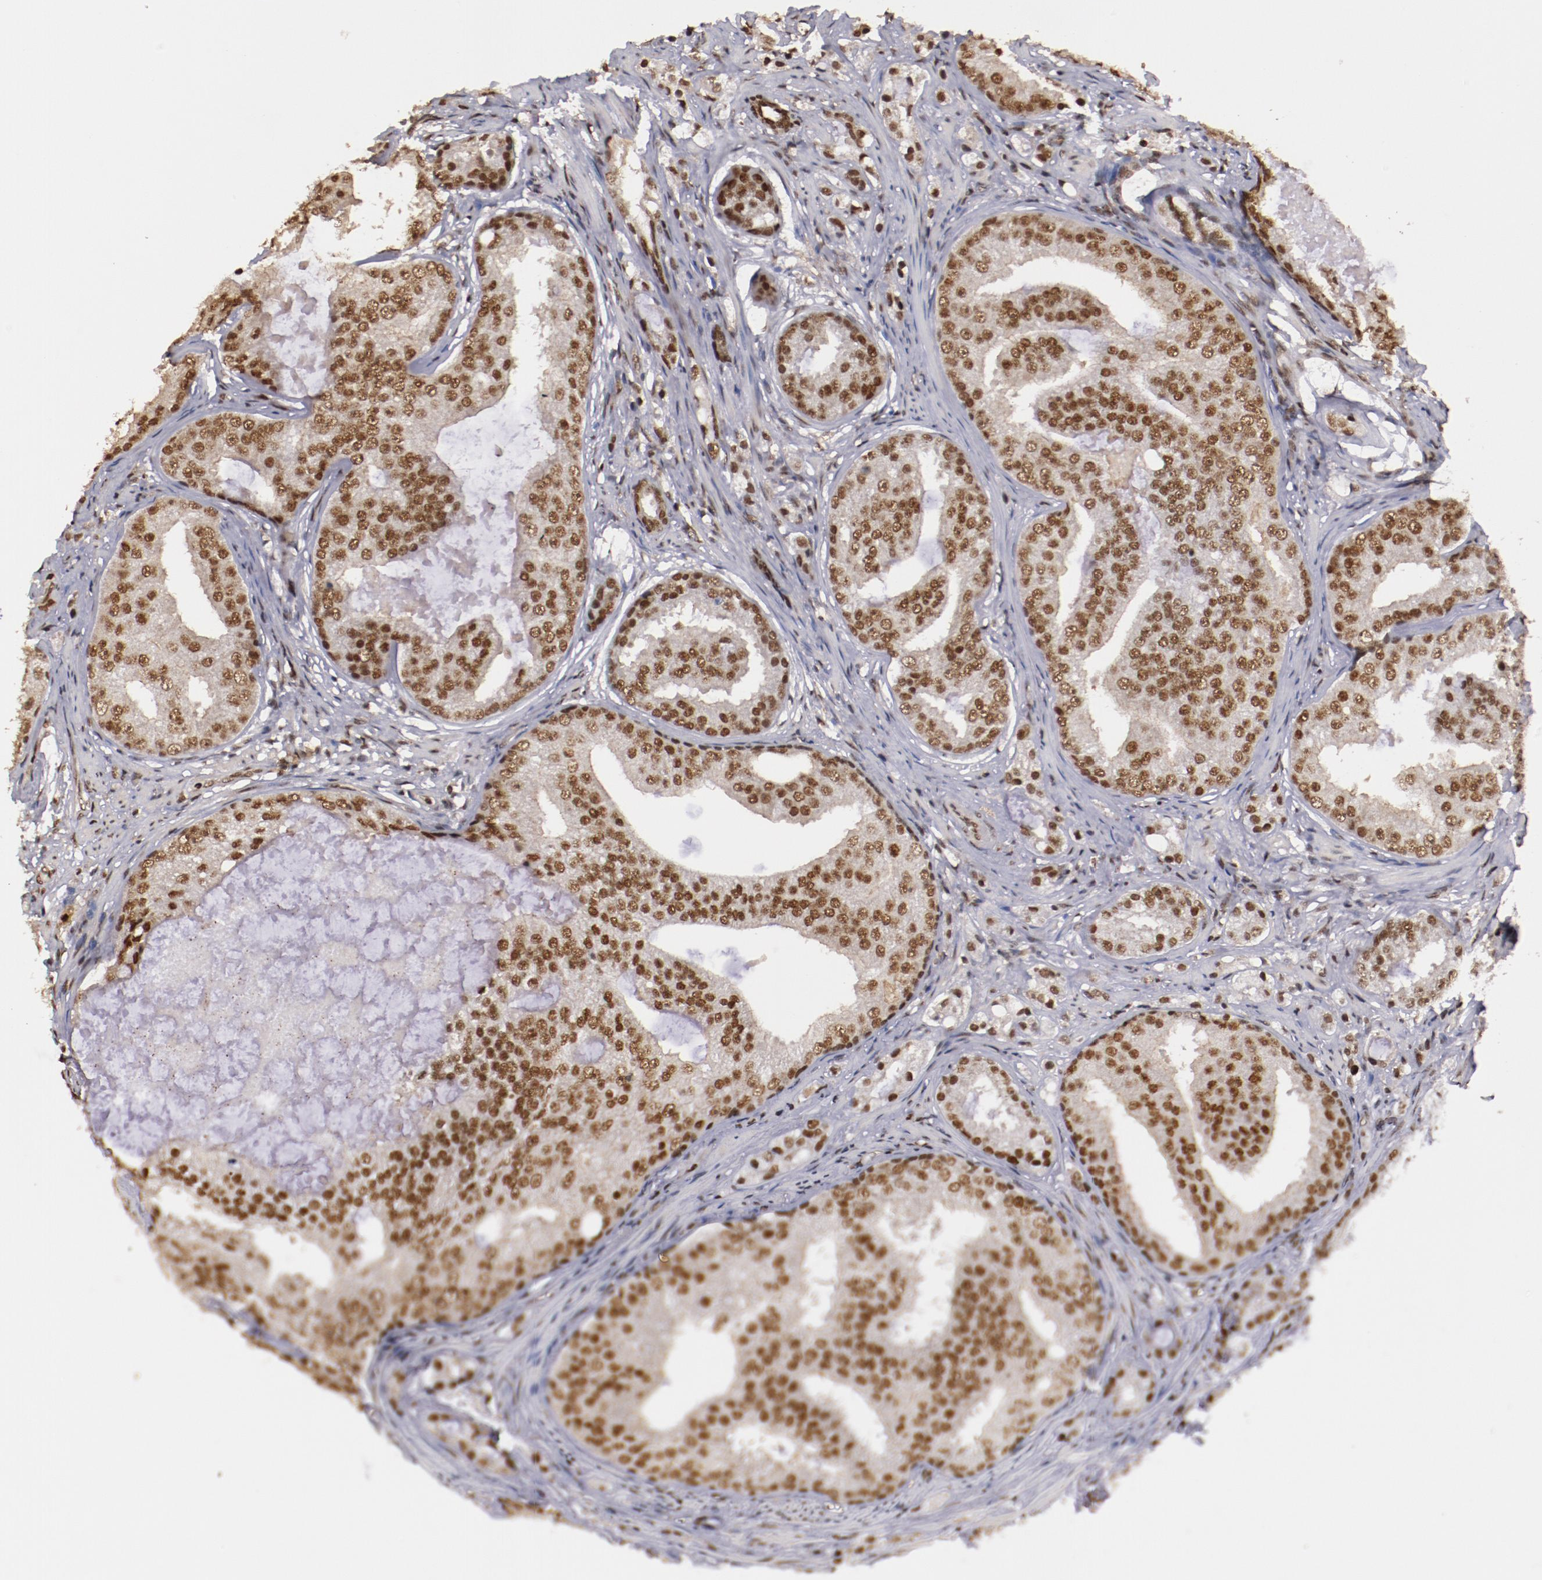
{"staining": {"intensity": "moderate", "quantity": ">75%", "location": "nuclear"}, "tissue": "prostate cancer", "cell_type": "Tumor cells", "image_type": "cancer", "snomed": [{"axis": "morphology", "description": "Adenocarcinoma, High grade"}, {"axis": "topography", "description": "Prostate"}], "caption": "Moderate nuclear protein positivity is seen in approximately >75% of tumor cells in prostate adenocarcinoma (high-grade).", "gene": "STAG2", "patient": {"sex": "male", "age": 68}}